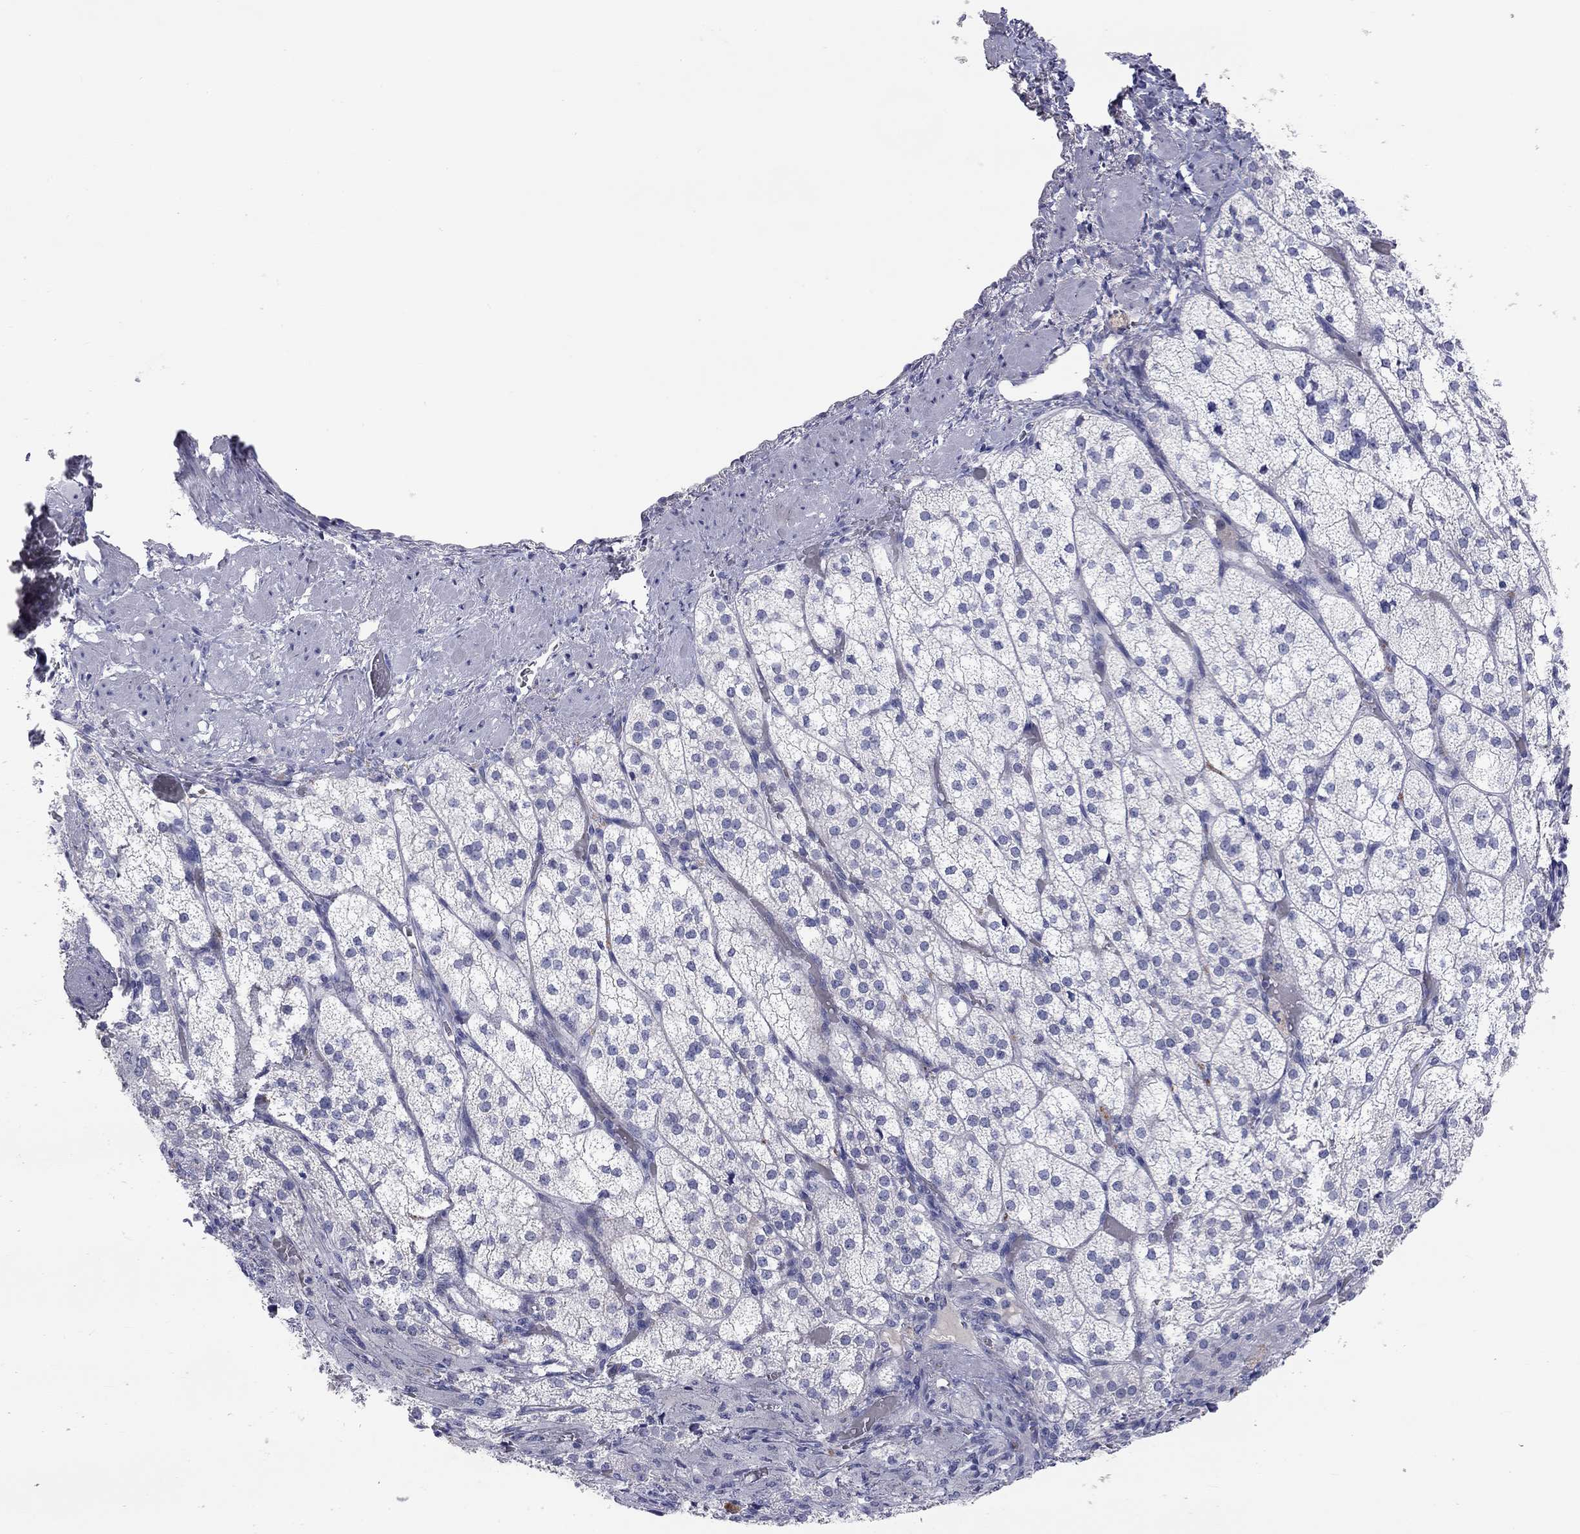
{"staining": {"intensity": "weak", "quantity": "<25%", "location": "cytoplasmic/membranous"}, "tissue": "adrenal gland", "cell_type": "Glandular cells", "image_type": "normal", "snomed": [{"axis": "morphology", "description": "Normal tissue, NOS"}, {"axis": "topography", "description": "Adrenal gland"}], "caption": "IHC histopathology image of unremarkable human adrenal gland stained for a protein (brown), which shows no staining in glandular cells. The staining was performed using DAB to visualize the protein expression in brown, while the nuclei were stained in blue with hematoxylin (Magnification: 20x).", "gene": "ST7L", "patient": {"sex": "female", "age": 60}}